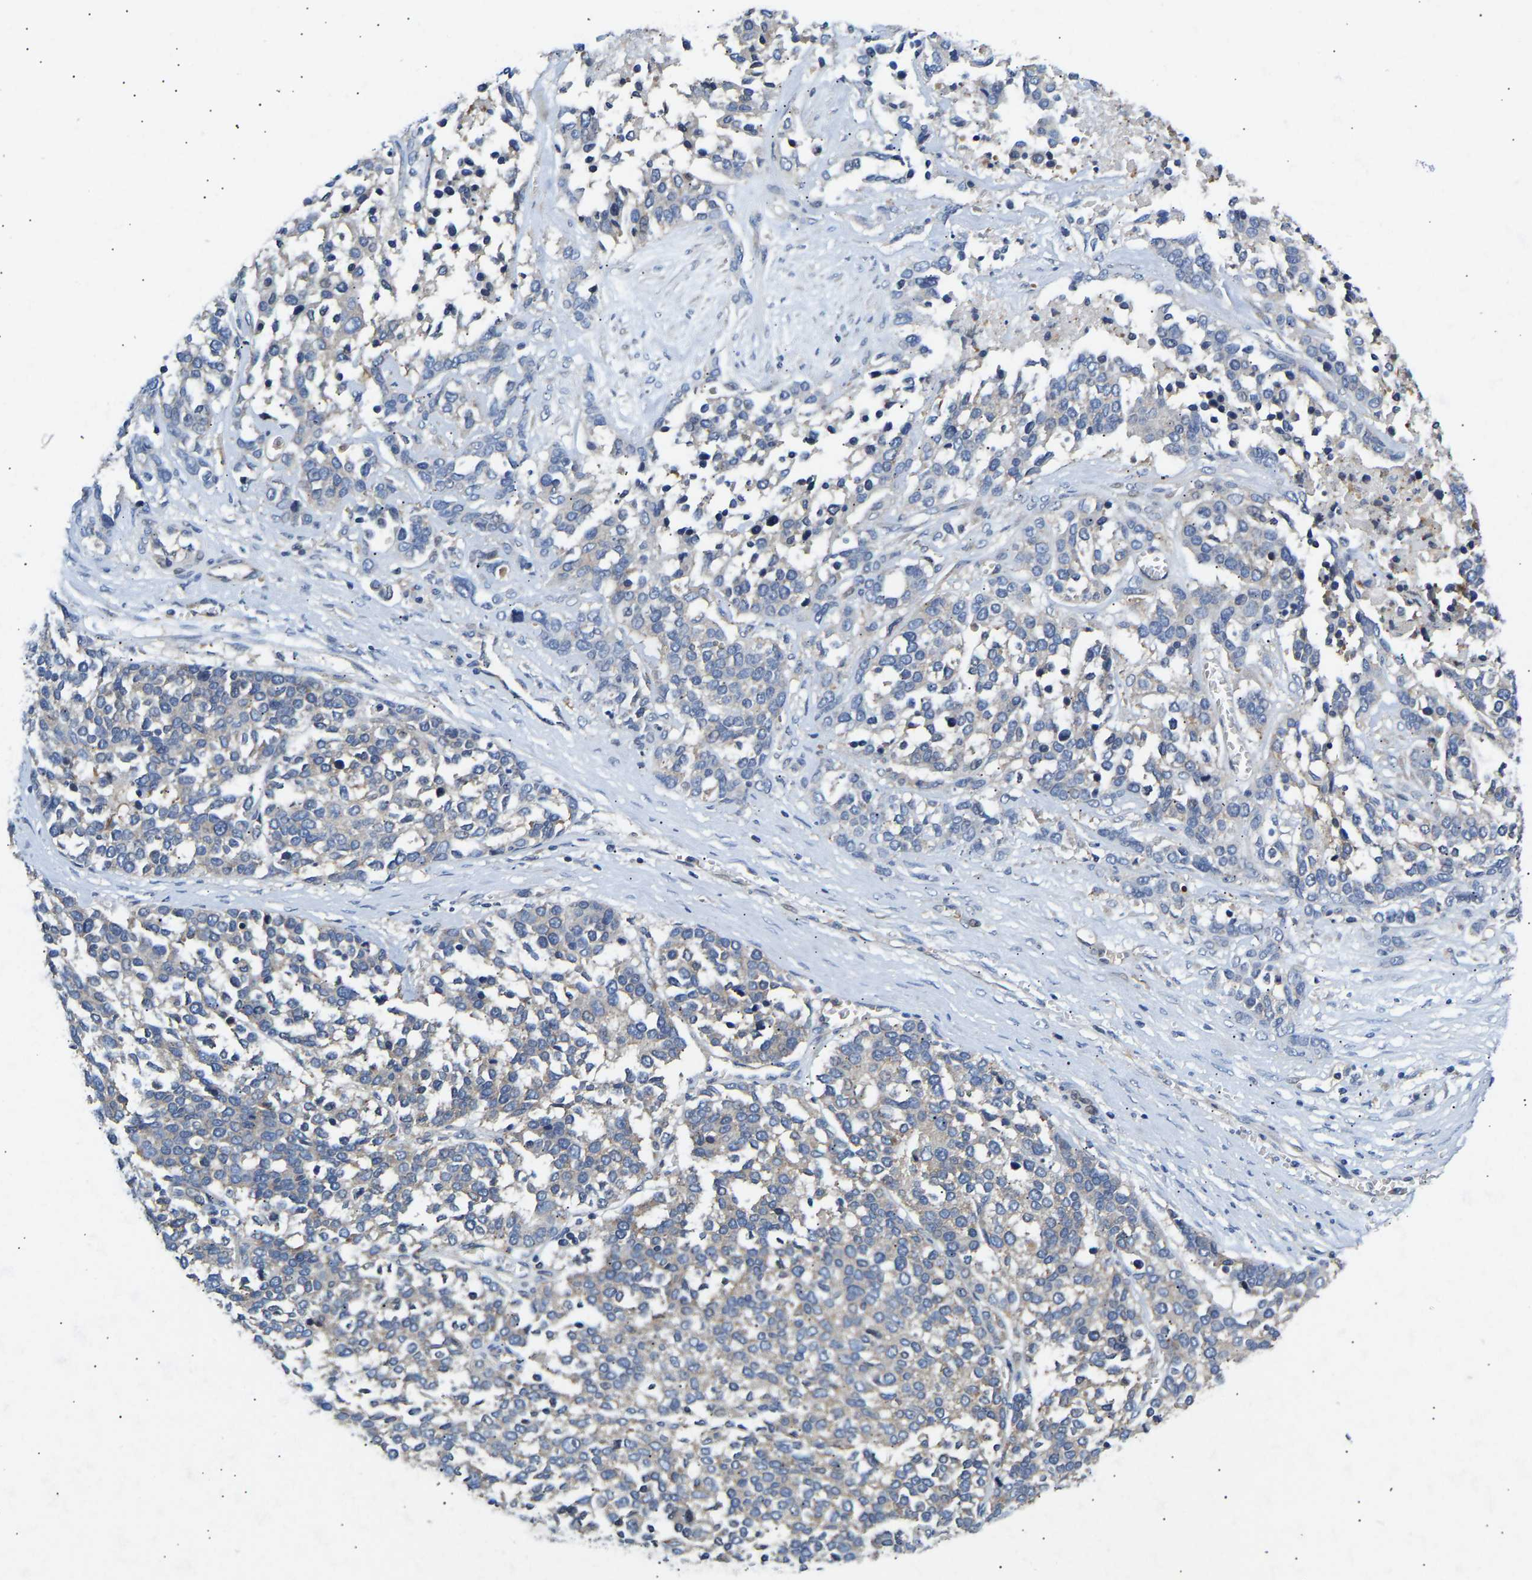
{"staining": {"intensity": "negative", "quantity": "none", "location": "none"}, "tissue": "ovarian cancer", "cell_type": "Tumor cells", "image_type": "cancer", "snomed": [{"axis": "morphology", "description": "Cystadenocarcinoma, serous, NOS"}, {"axis": "topography", "description": "Ovary"}], "caption": "Immunohistochemical staining of ovarian cancer demonstrates no significant staining in tumor cells.", "gene": "AIMP2", "patient": {"sex": "female", "age": 44}}